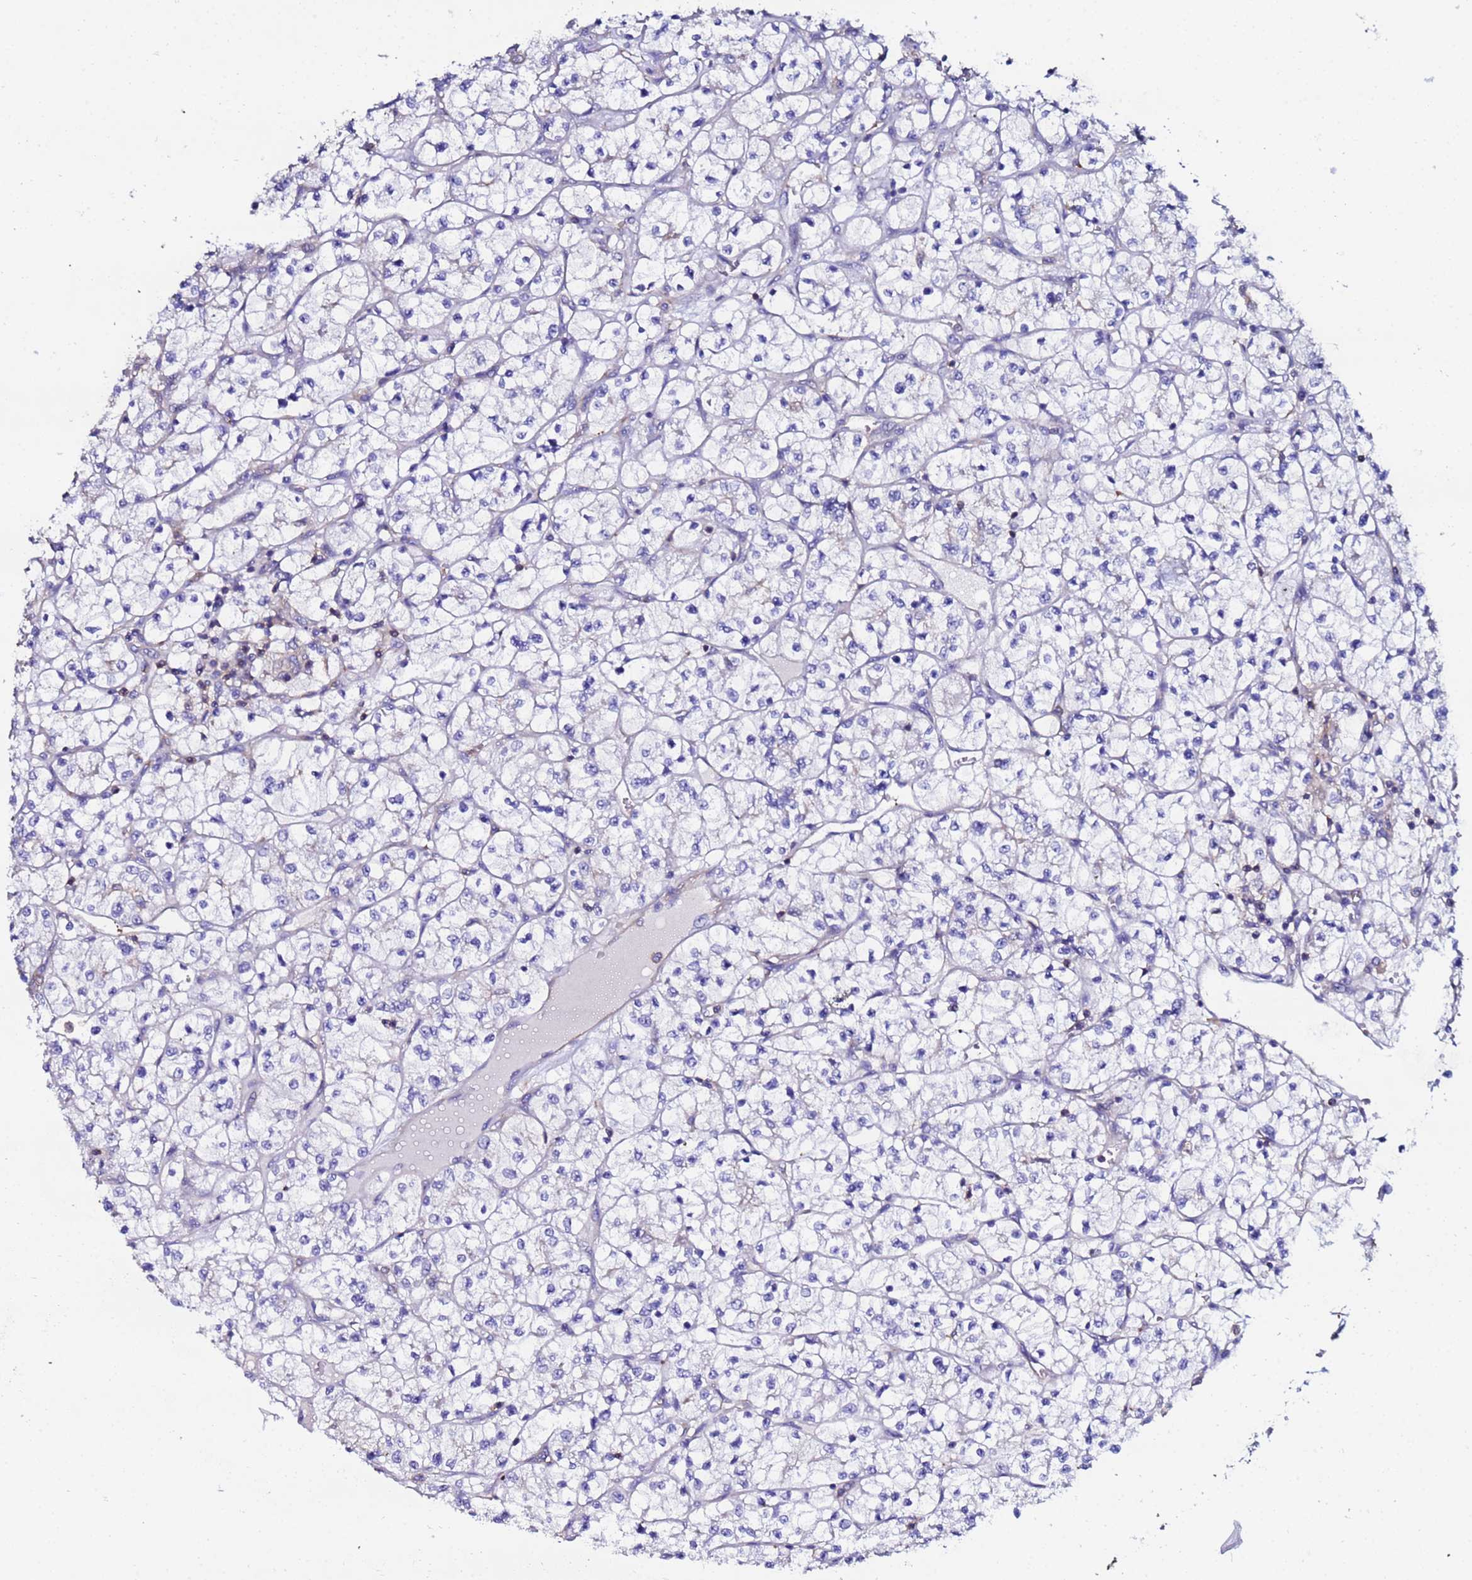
{"staining": {"intensity": "weak", "quantity": "<25%", "location": "cytoplasmic/membranous"}, "tissue": "renal cancer", "cell_type": "Tumor cells", "image_type": "cancer", "snomed": [{"axis": "morphology", "description": "Adenocarcinoma, NOS"}, {"axis": "topography", "description": "Kidney"}], "caption": "IHC photomicrograph of adenocarcinoma (renal) stained for a protein (brown), which demonstrates no expression in tumor cells.", "gene": "POTEE", "patient": {"sex": "female", "age": 64}}